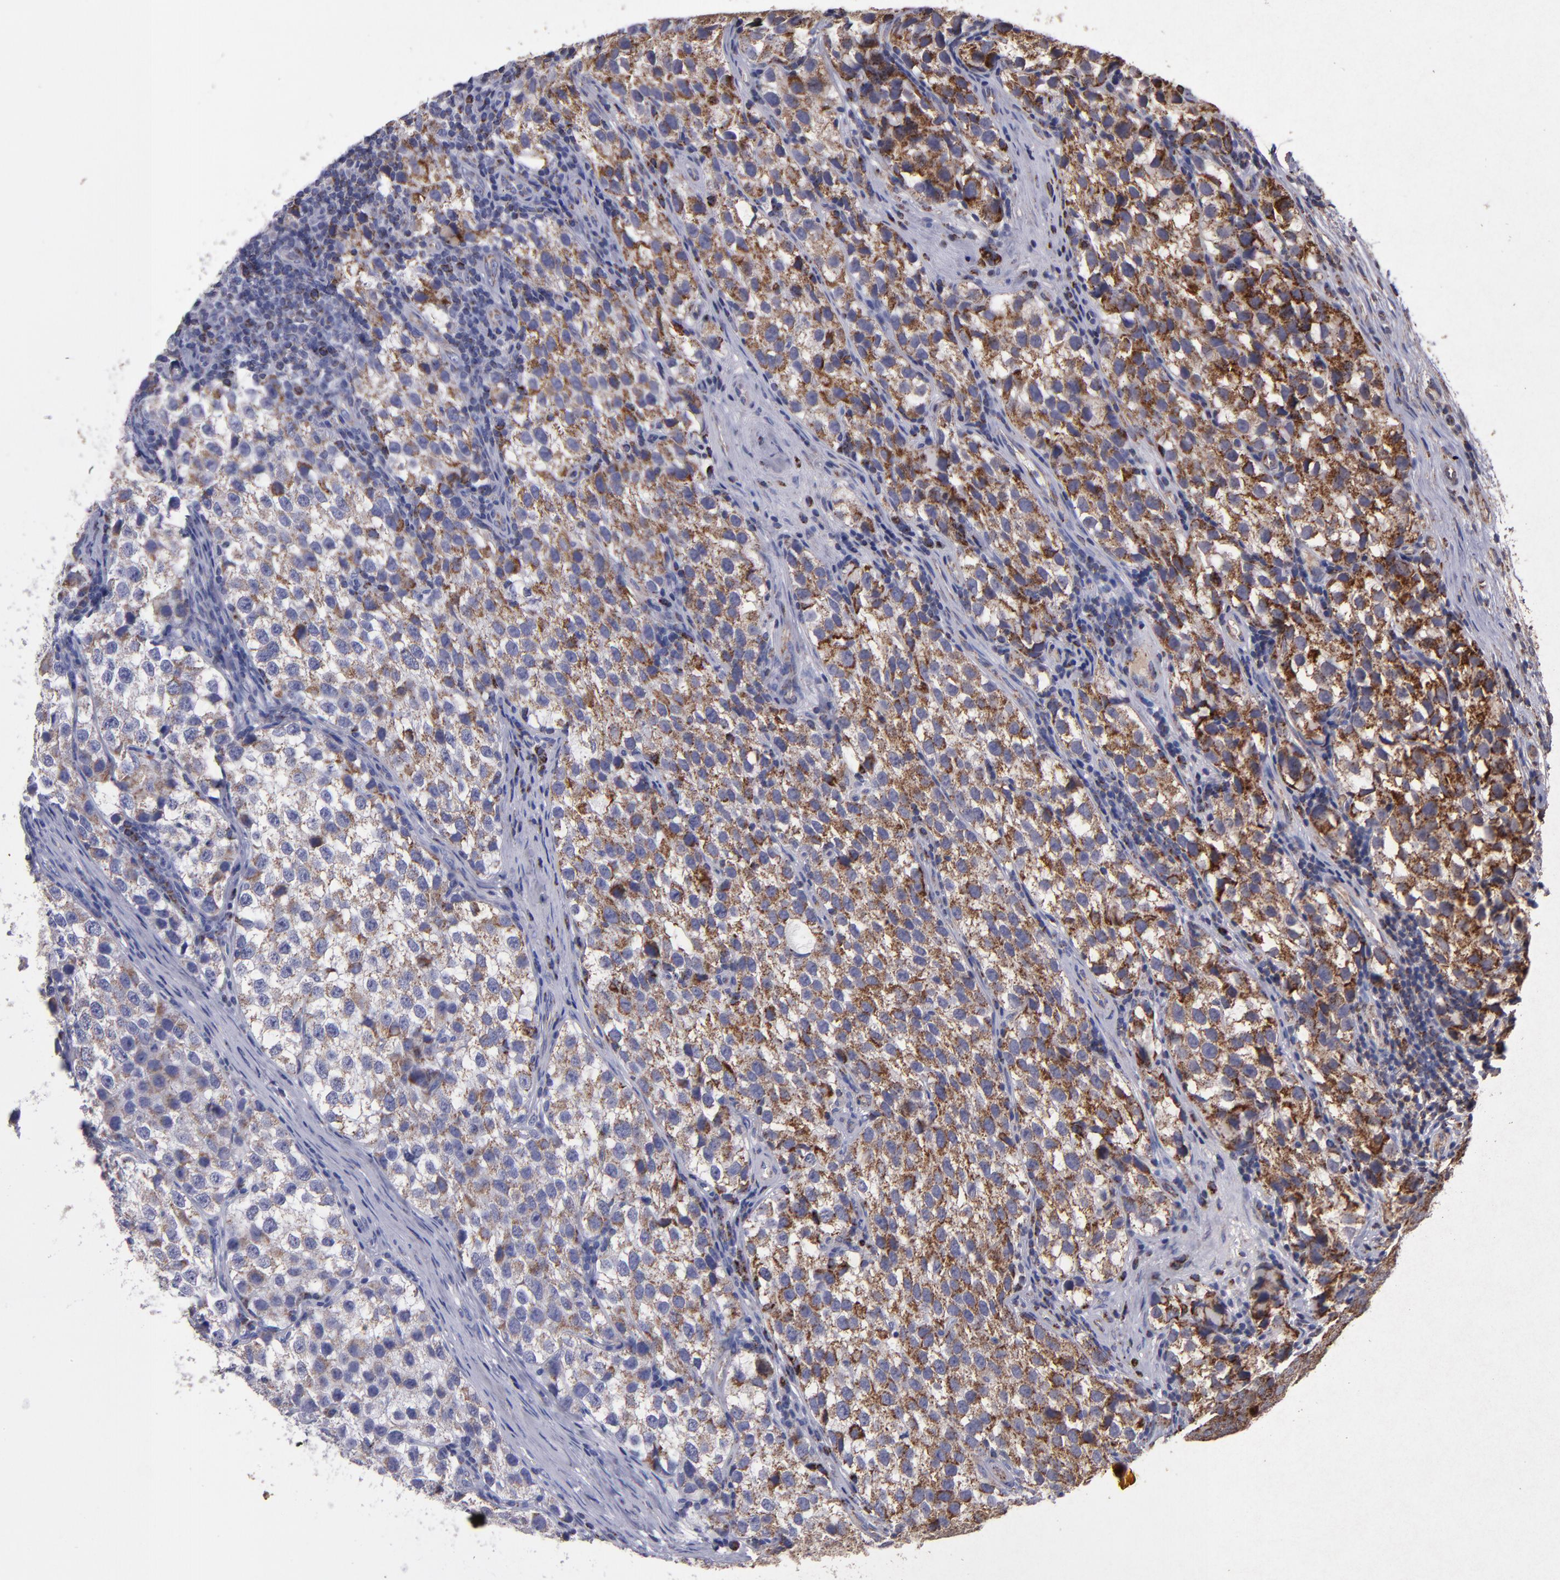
{"staining": {"intensity": "moderate", "quantity": "25%-75%", "location": "cytoplasmic/membranous"}, "tissue": "testis cancer", "cell_type": "Tumor cells", "image_type": "cancer", "snomed": [{"axis": "morphology", "description": "Seminoma, NOS"}, {"axis": "topography", "description": "Testis"}], "caption": "There is medium levels of moderate cytoplasmic/membranous expression in tumor cells of testis cancer (seminoma), as demonstrated by immunohistochemical staining (brown color).", "gene": "TIMM9", "patient": {"sex": "male", "age": 39}}